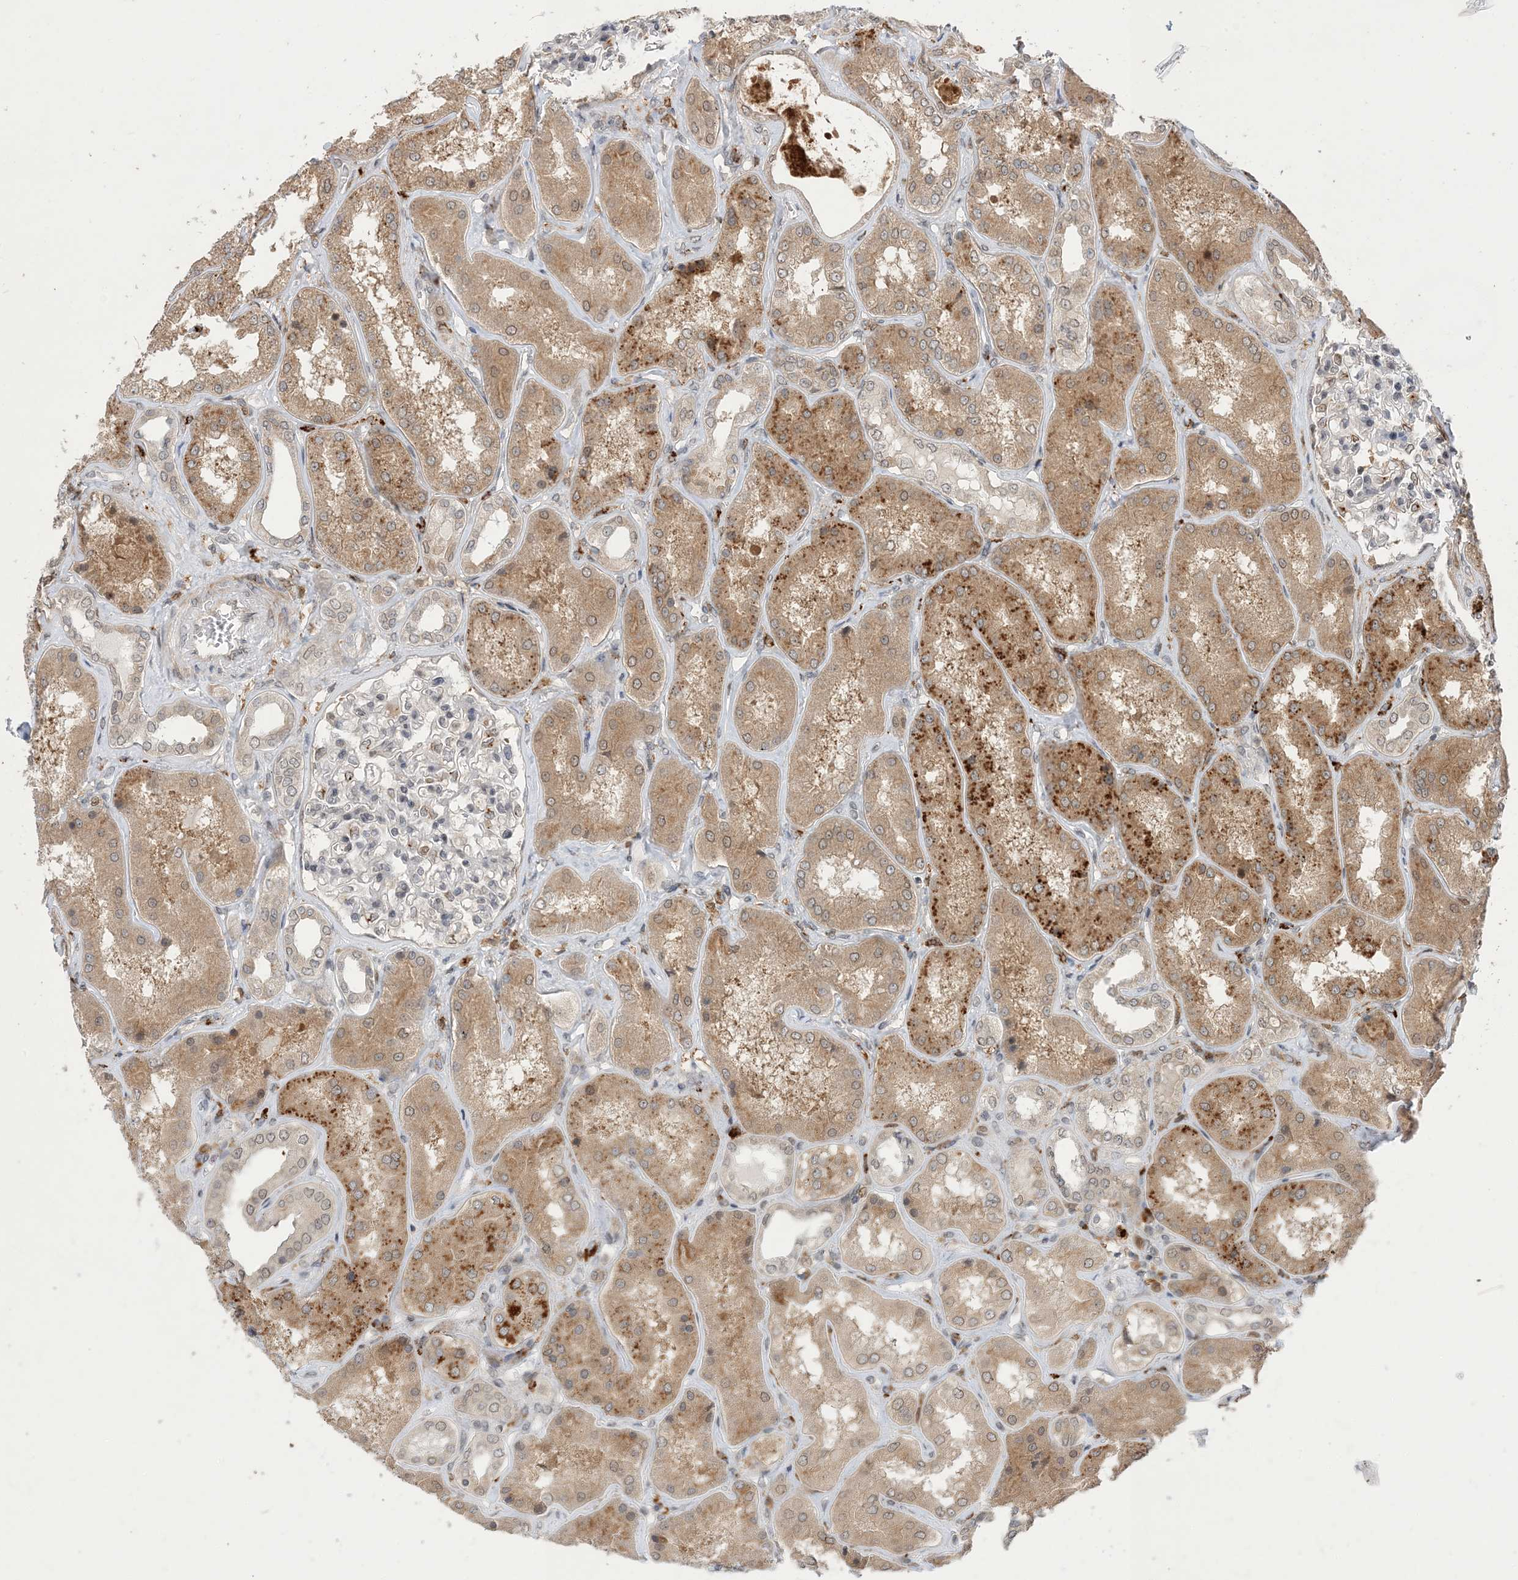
{"staining": {"intensity": "negative", "quantity": "none", "location": "none"}, "tissue": "kidney", "cell_type": "Cells in glomeruli", "image_type": "normal", "snomed": [{"axis": "morphology", "description": "Normal tissue, NOS"}, {"axis": "topography", "description": "Kidney"}], "caption": "High magnification brightfield microscopy of unremarkable kidney stained with DAB (brown) and counterstained with hematoxylin (blue): cells in glomeruli show no significant expression. Brightfield microscopy of immunohistochemistry stained with DAB (brown) and hematoxylin (blue), captured at high magnification.", "gene": "NAGK", "patient": {"sex": "female", "age": 56}}